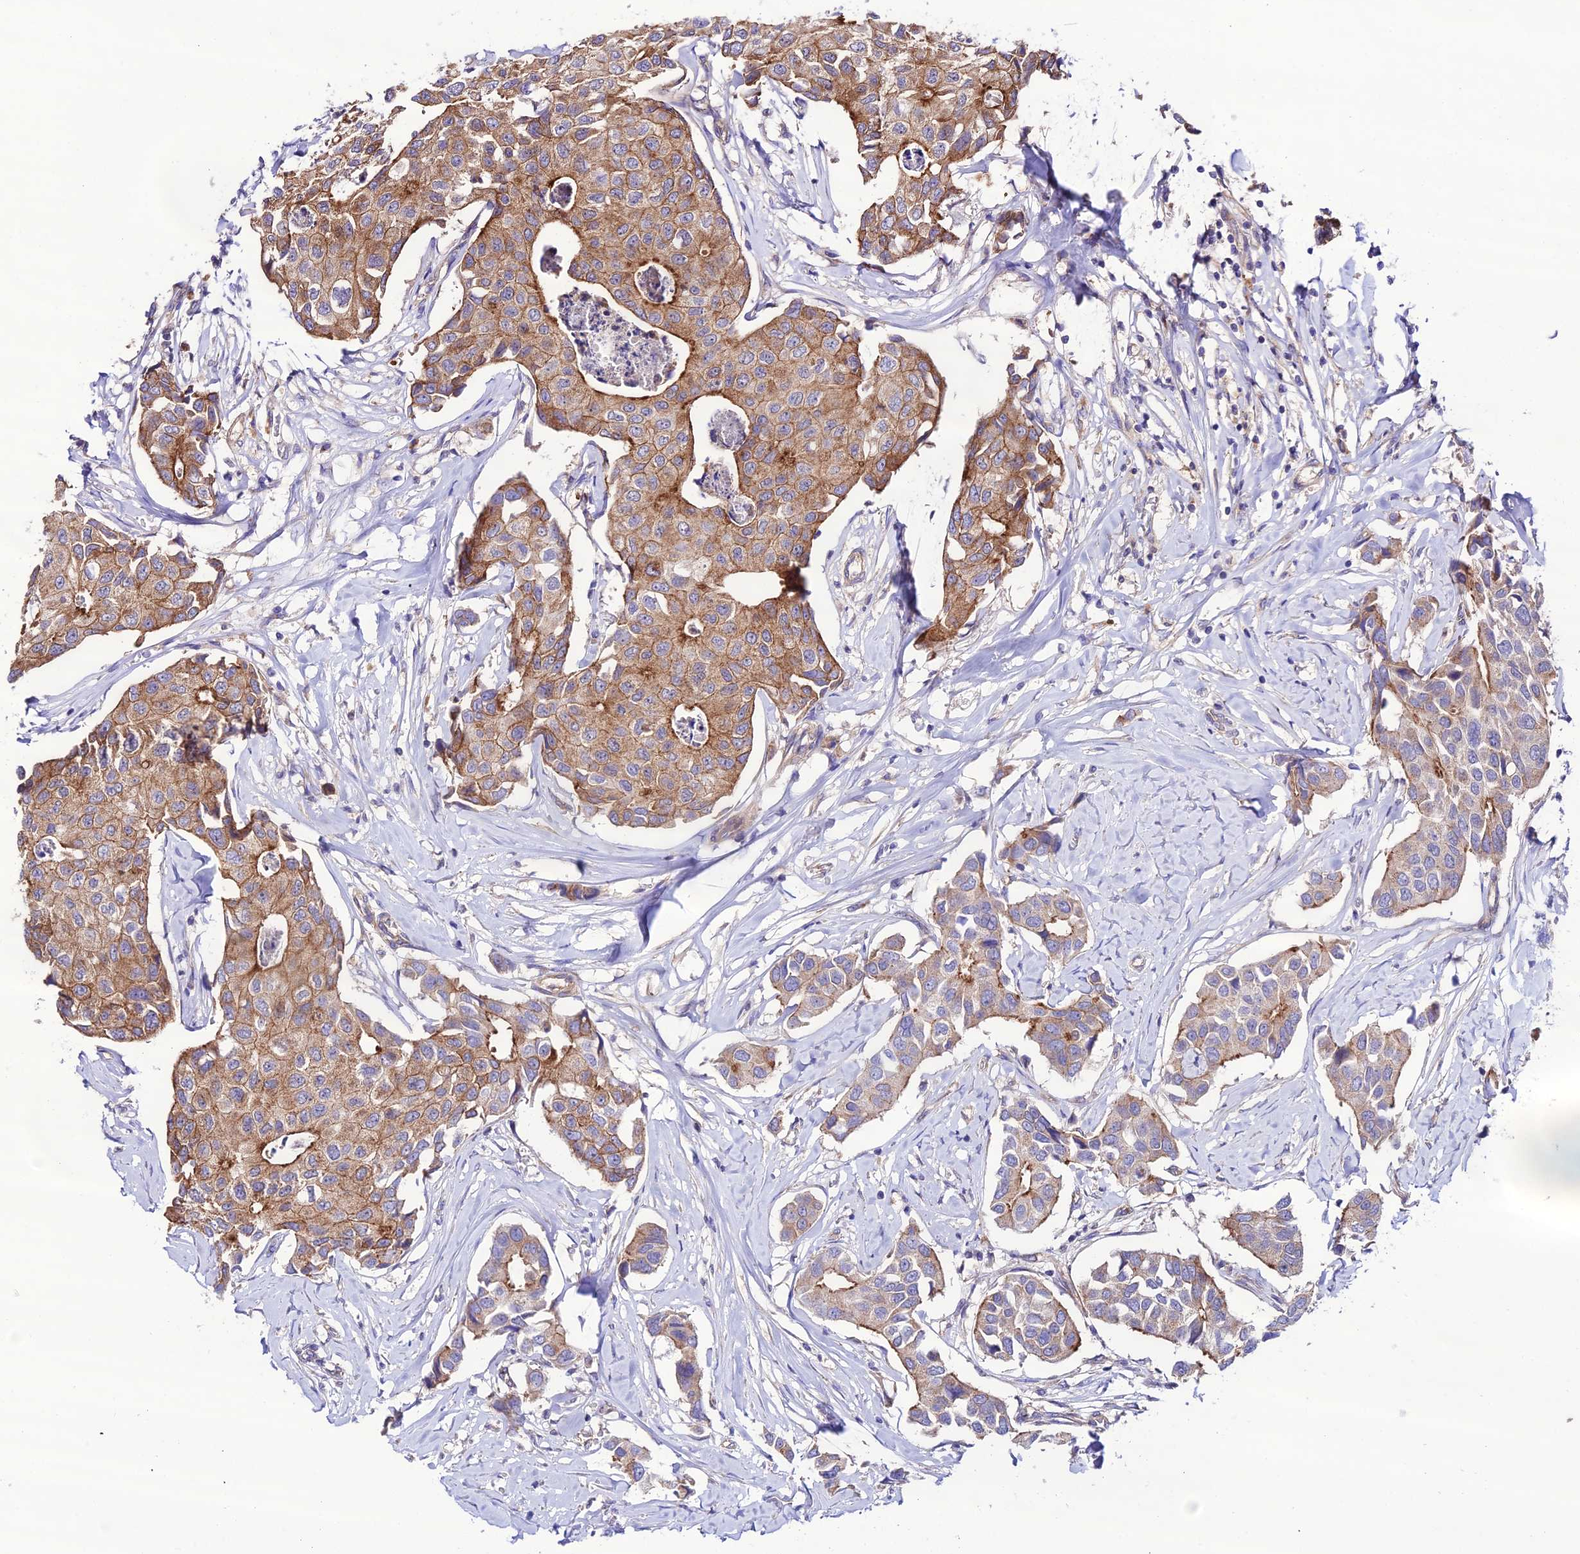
{"staining": {"intensity": "moderate", "quantity": ">75%", "location": "cytoplasmic/membranous"}, "tissue": "breast cancer", "cell_type": "Tumor cells", "image_type": "cancer", "snomed": [{"axis": "morphology", "description": "Duct carcinoma"}, {"axis": "topography", "description": "Breast"}], "caption": "Tumor cells exhibit medium levels of moderate cytoplasmic/membranous staining in about >75% of cells in breast cancer (invasive ductal carcinoma).", "gene": "LACTB2", "patient": {"sex": "female", "age": 80}}